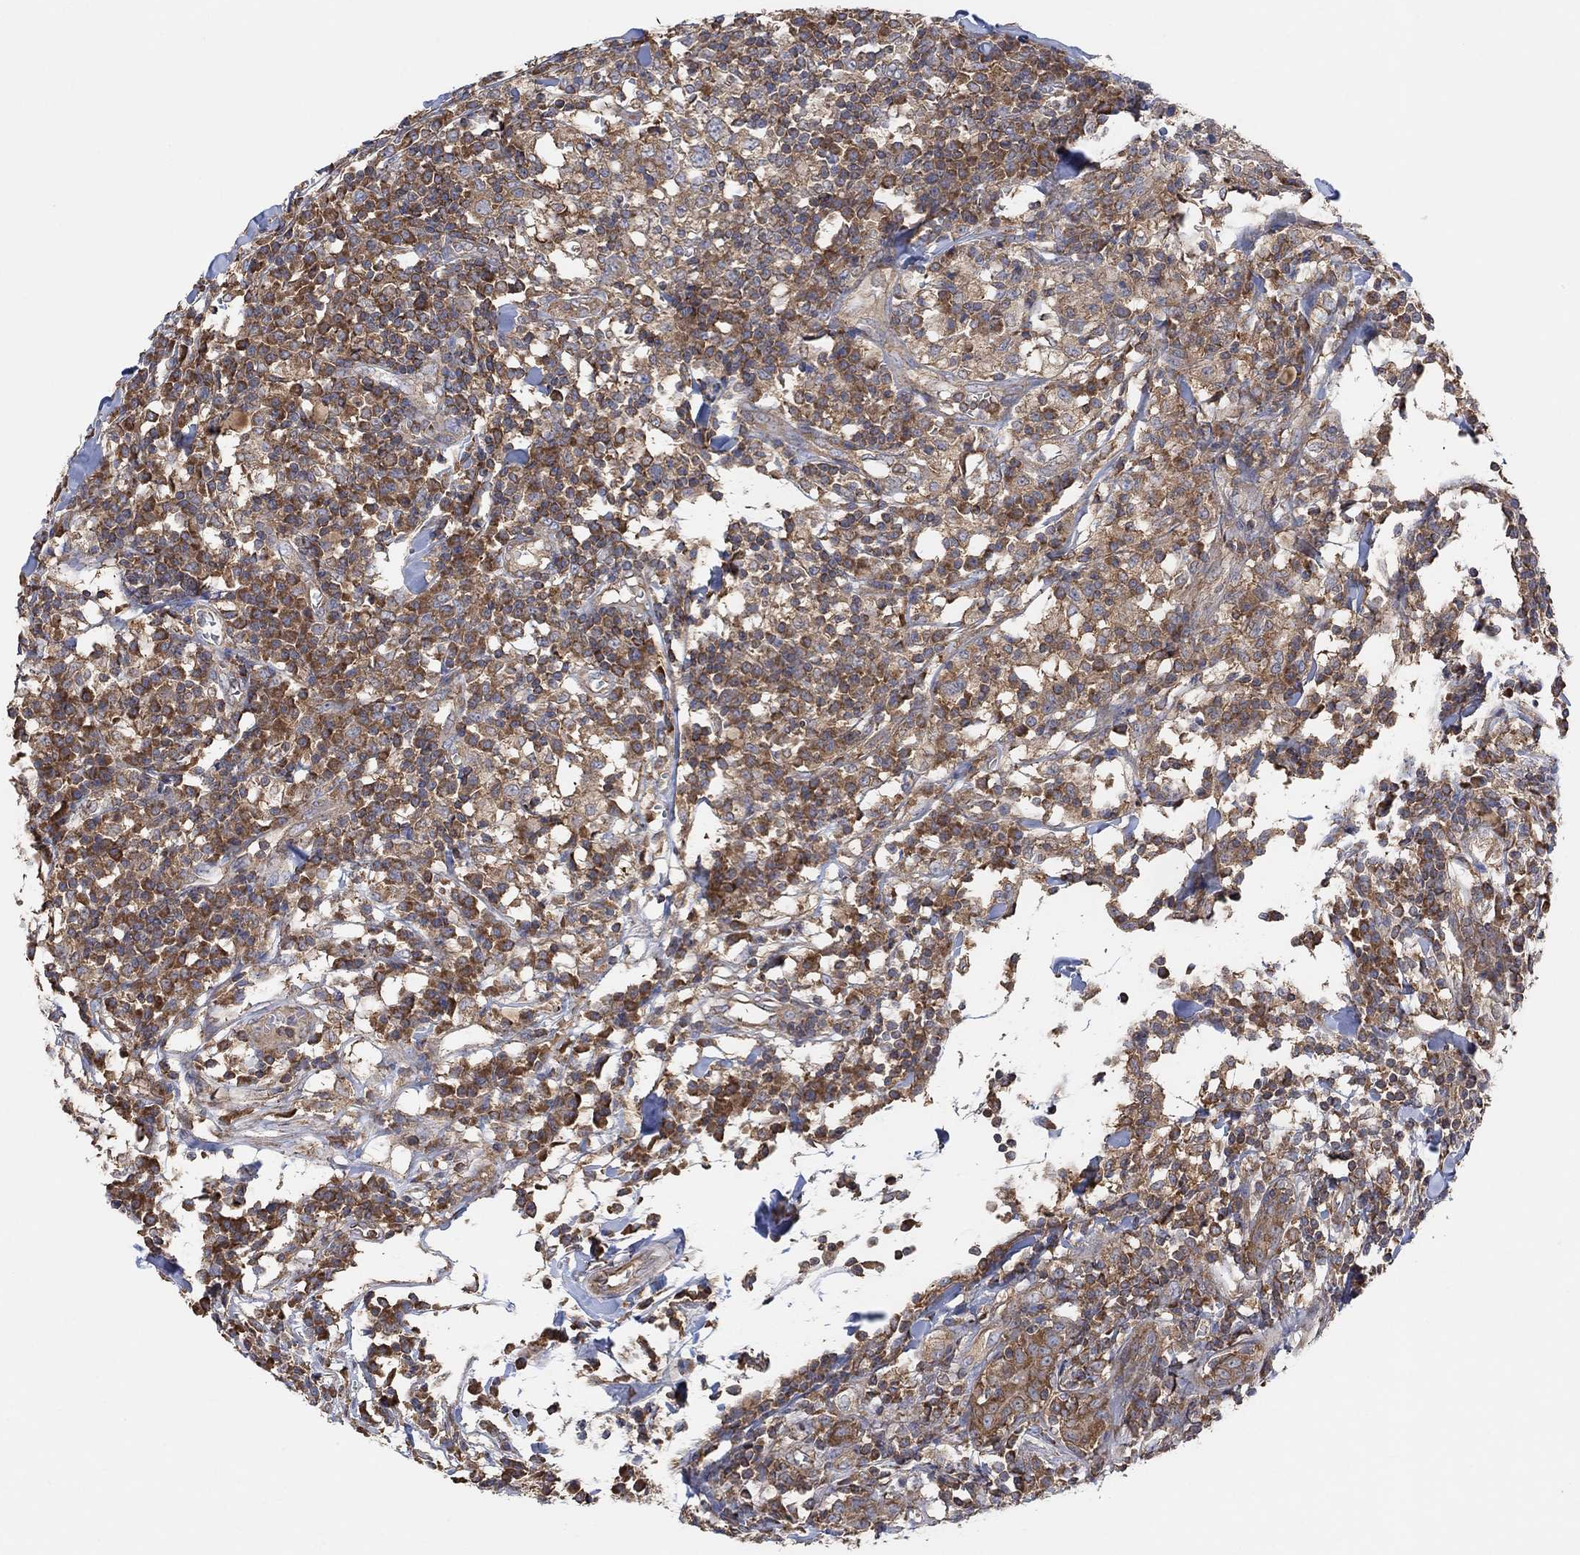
{"staining": {"intensity": "moderate", "quantity": "25%-75%", "location": "cytoplasmic/membranous"}, "tissue": "breast cancer", "cell_type": "Tumor cells", "image_type": "cancer", "snomed": [{"axis": "morphology", "description": "Duct carcinoma"}, {"axis": "topography", "description": "Breast"}], "caption": "Immunohistochemistry image of neoplastic tissue: human breast cancer (intraductal carcinoma) stained using immunohistochemistry (IHC) exhibits medium levels of moderate protein expression localized specifically in the cytoplasmic/membranous of tumor cells, appearing as a cytoplasmic/membranous brown color.", "gene": "BLOC1S3", "patient": {"sex": "female", "age": 30}}